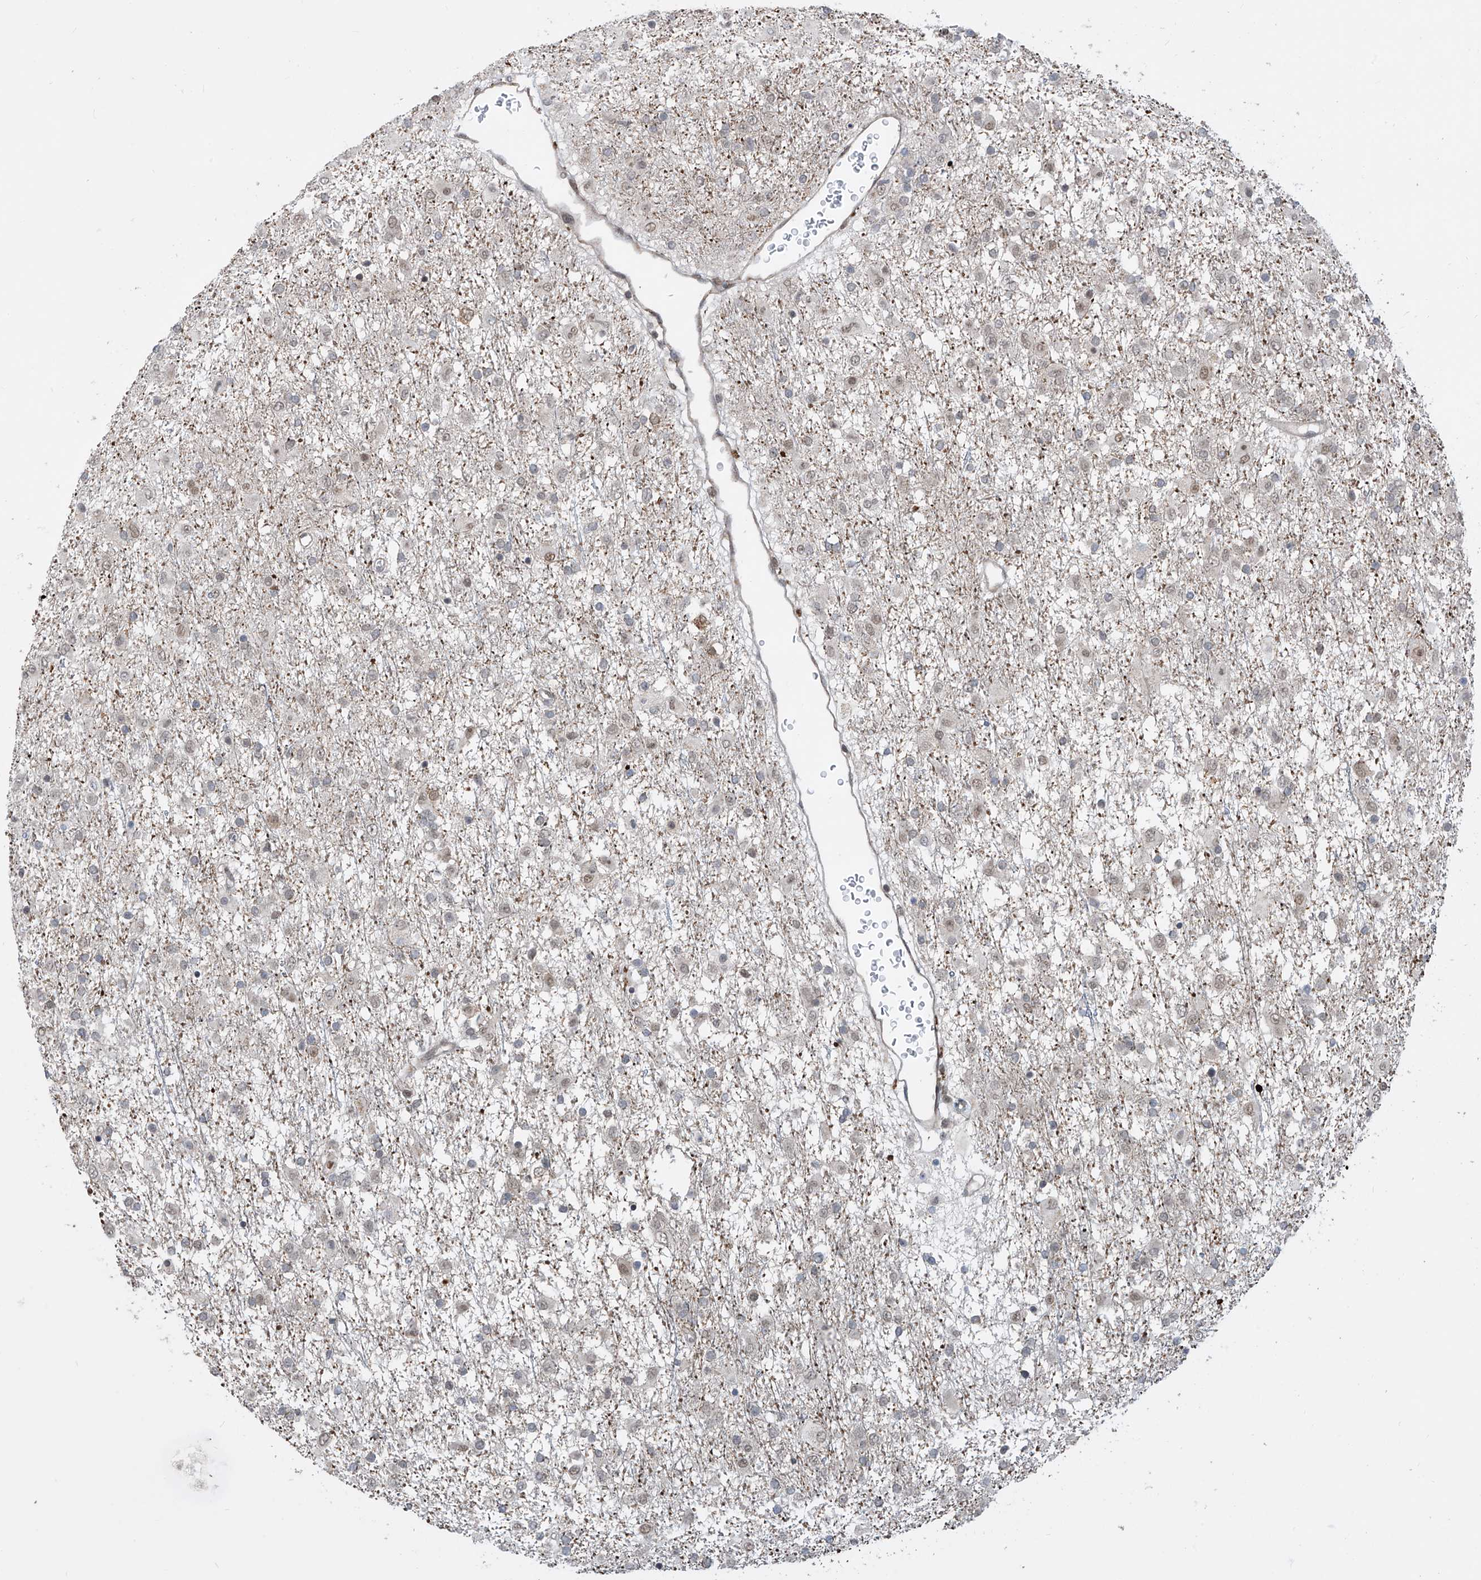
{"staining": {"intensity": "weak", "quantity": "<25%", "location": "cytoplasmic/membranous,nuclear"}, "tissue": "glioma", "cell_type": "Tumor cells", "image_type": "cancer", "snomed": [{"axis": "morphology", "description": "Glioma, malignant, Low grade"}, {"axis": "topography", "description": "Brain"}], "caption": "DAB (3,3'-diaminobenzidine) immunohistochemical staining of glioma demonstrates no significant expression in tumor cells.", "gene": "LAGE3", "patient": {"sex": "male", "age": 65}}